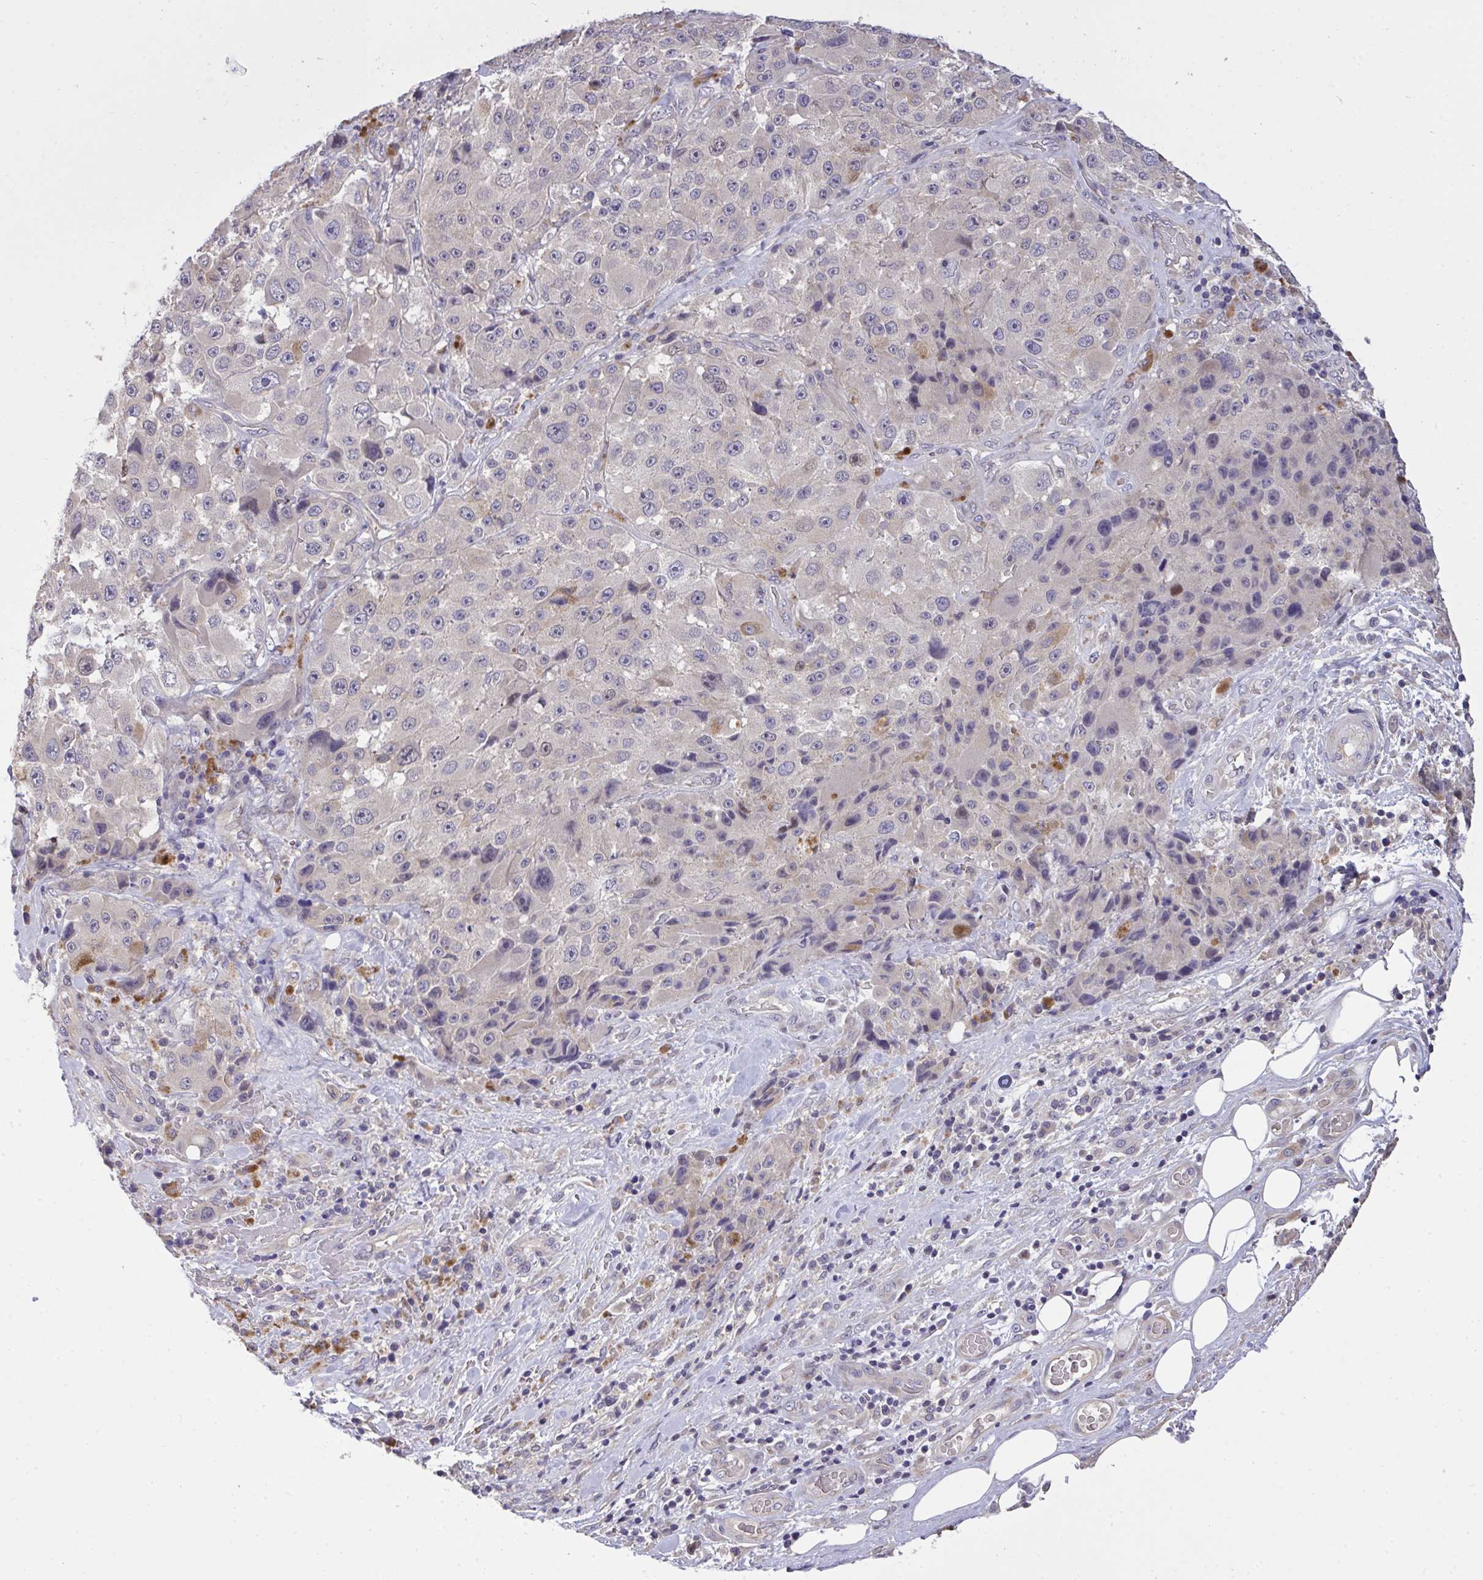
{"staining": {"intensity": "negative", "quantity": "none", "location": "none"}, "tissue": "melanoma", "cell_type": "Tumor cells", "image_type": "cancer", "snomed": [{"axis": "morphology", "description": "Malignant melanoma, Metastatic site"}, {"axis": "topography", "description": "Lymph node"}], "caption": "An immunohistochemistry (IHC) photomicrograph of malignant melanoma (metastatic site) is shown. There is no staining in tumor cells of malignant melanoma (metastatic site).", "gene": "C19orf54", "patient": {"sex": "male", "age": 62}}